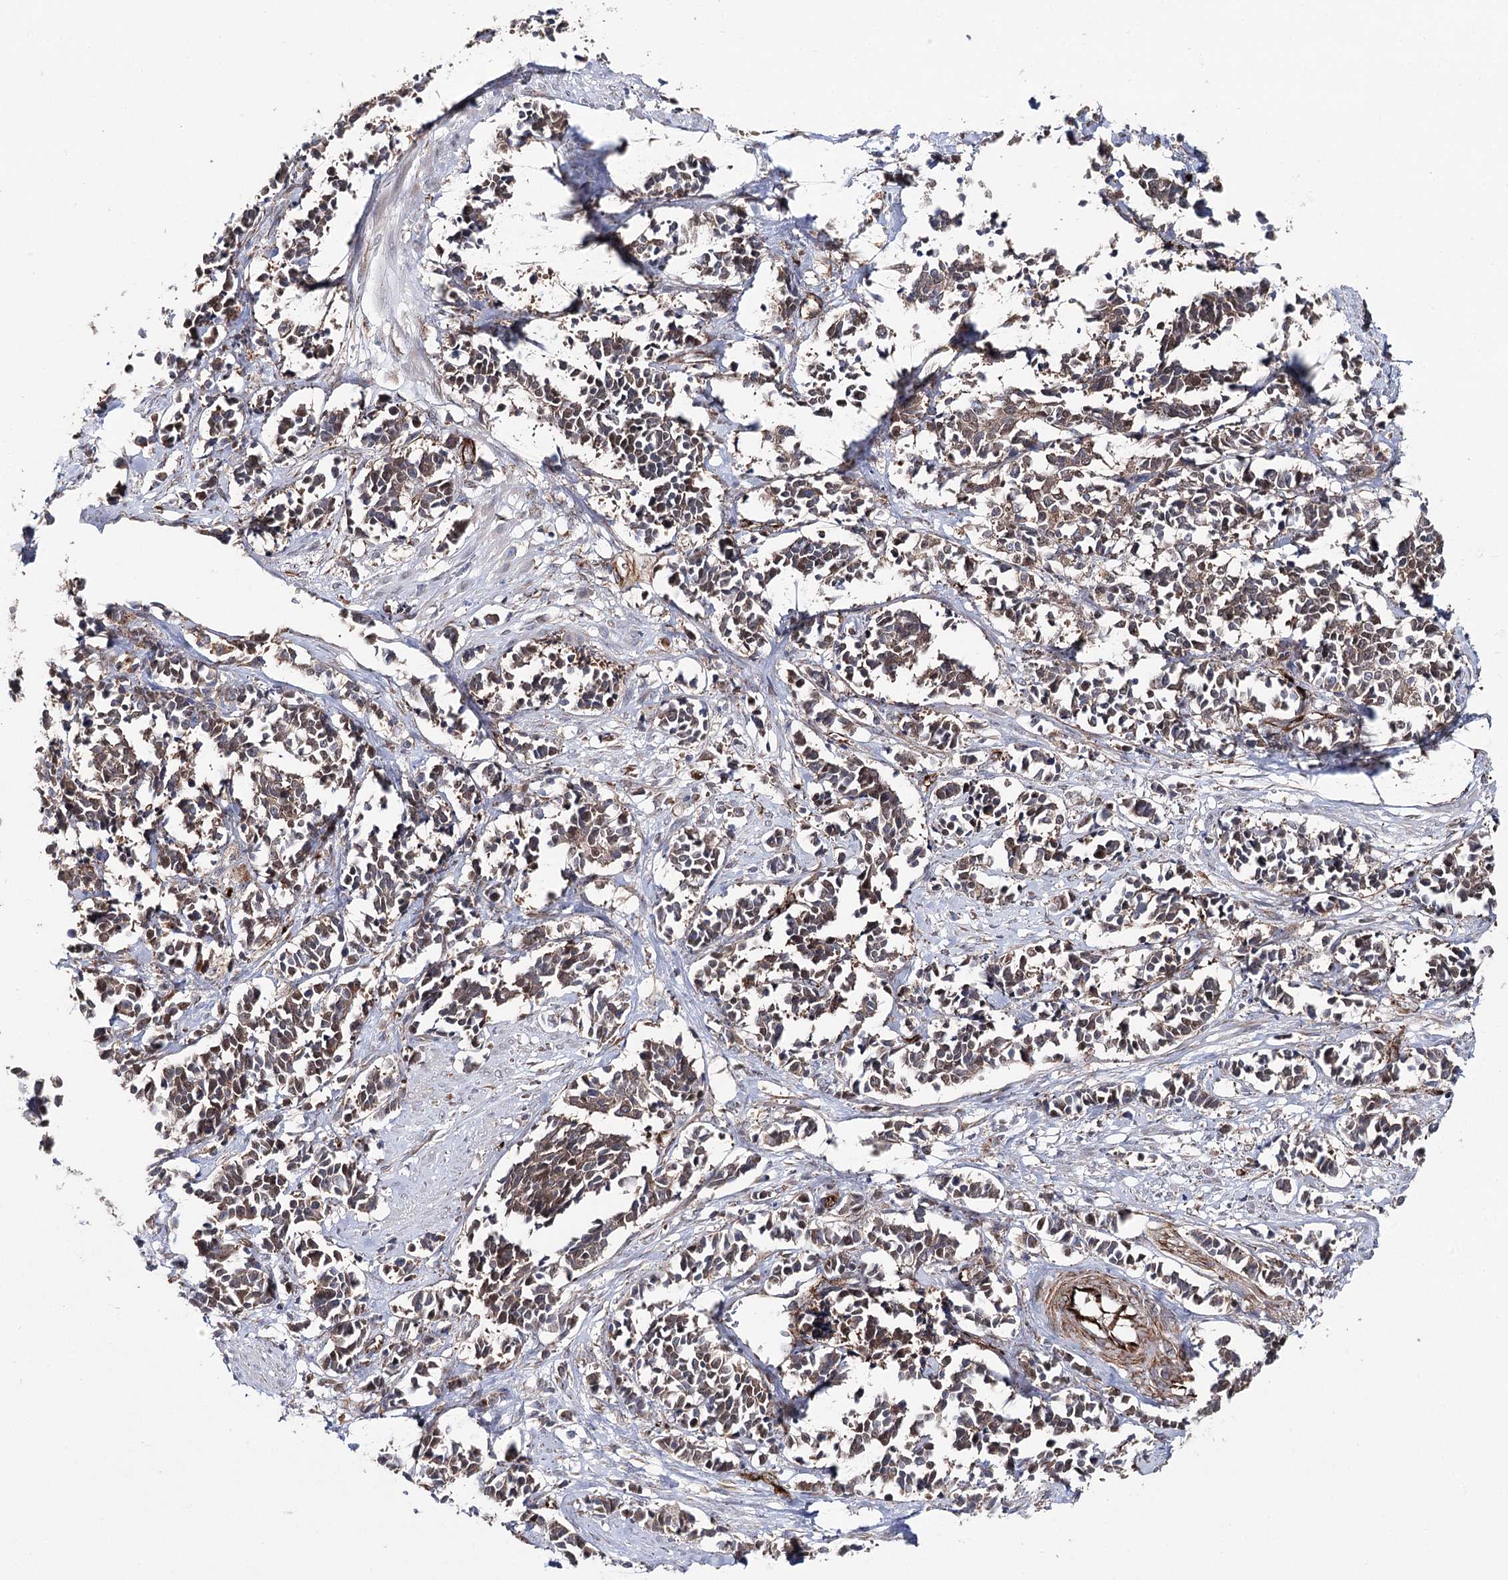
{"staining": {"intensity": "moderate", "quantity": ">75%", "location": "cytoplasmic/membranous"}, "tissue": "cervical cancer", "cell_type": "Tumor cells", "image_type": "cancer", "snomed": [{"axis": "morphology", "description": "Normal tissue, NOS"}, {"axis": "morphology", "description": "Squamous cell carcinoma, NOS"}, {"axis": "topography", "description": "Cervix"}], "caption": "Squamous cell carcinoma (cervical) tissue reveals moderate cytoplasmic/membranous staining in approximately >75% of tumor cells", "gene": "MIB1", "patient": {"sex": "female", "age": 35}}